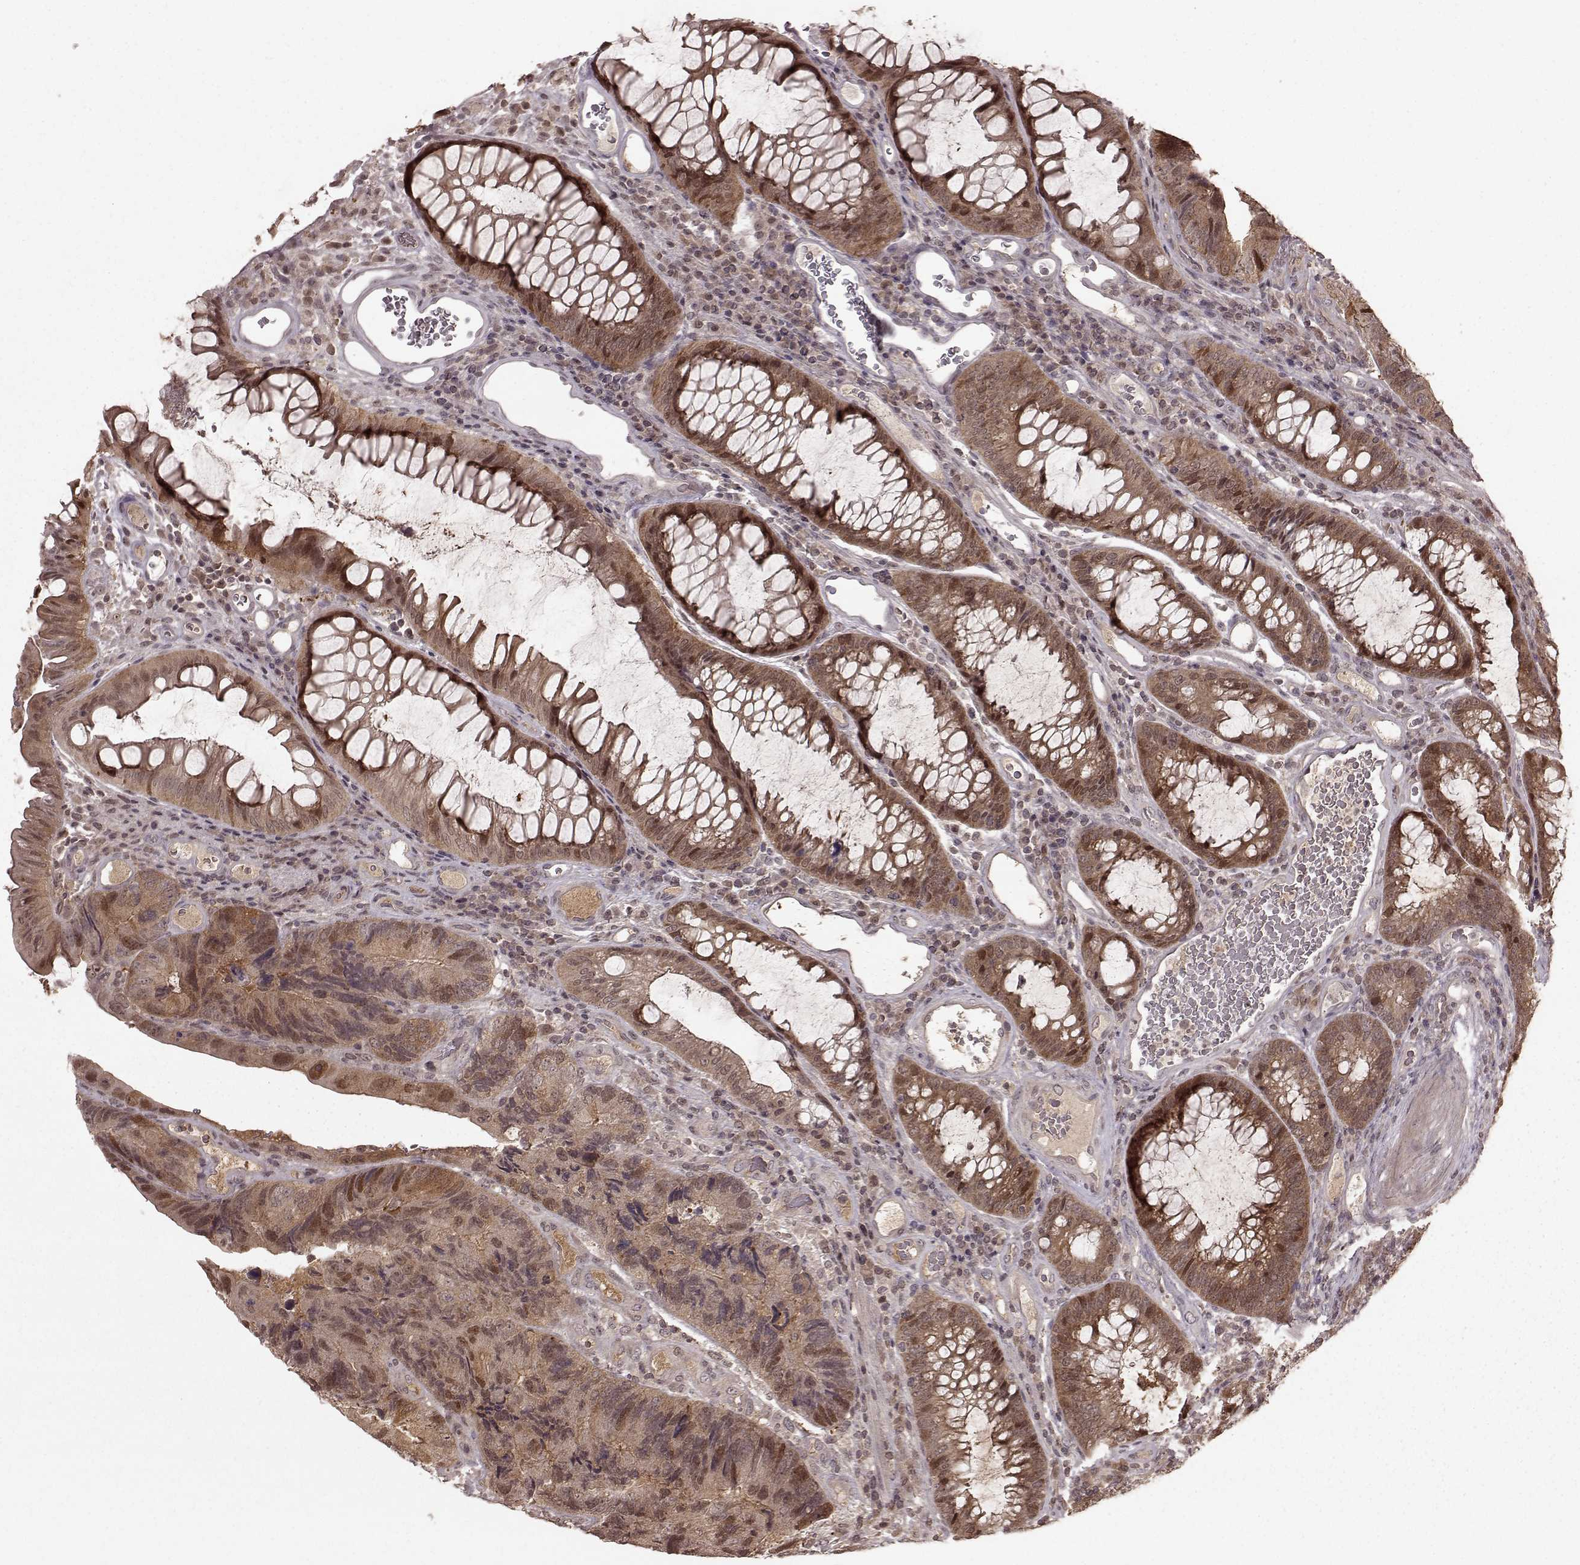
{"staining": {"intensity": "moderate", "quantity": ">75%", "location": "cytoplasmic/membranous,nuclear"}, "tissue": "colorectal cancer", "cell_type": "Tumor cells", "image_type": "cancer", "snomed": [{"axis": "morphology", "description": "Adenocarcinoma, NOS"}, {"axis": "topography", "description": "Colon"}], "caption": "IHC micrograph of human colorectal cancer stained for a protein (brown), which reveals medium levels of moderate cytoplasmic/membranous and nuclear staining in approximately >75% of tumor cells.", "gene": "GSS", "patient": {"sex": "female", "age": 67}}